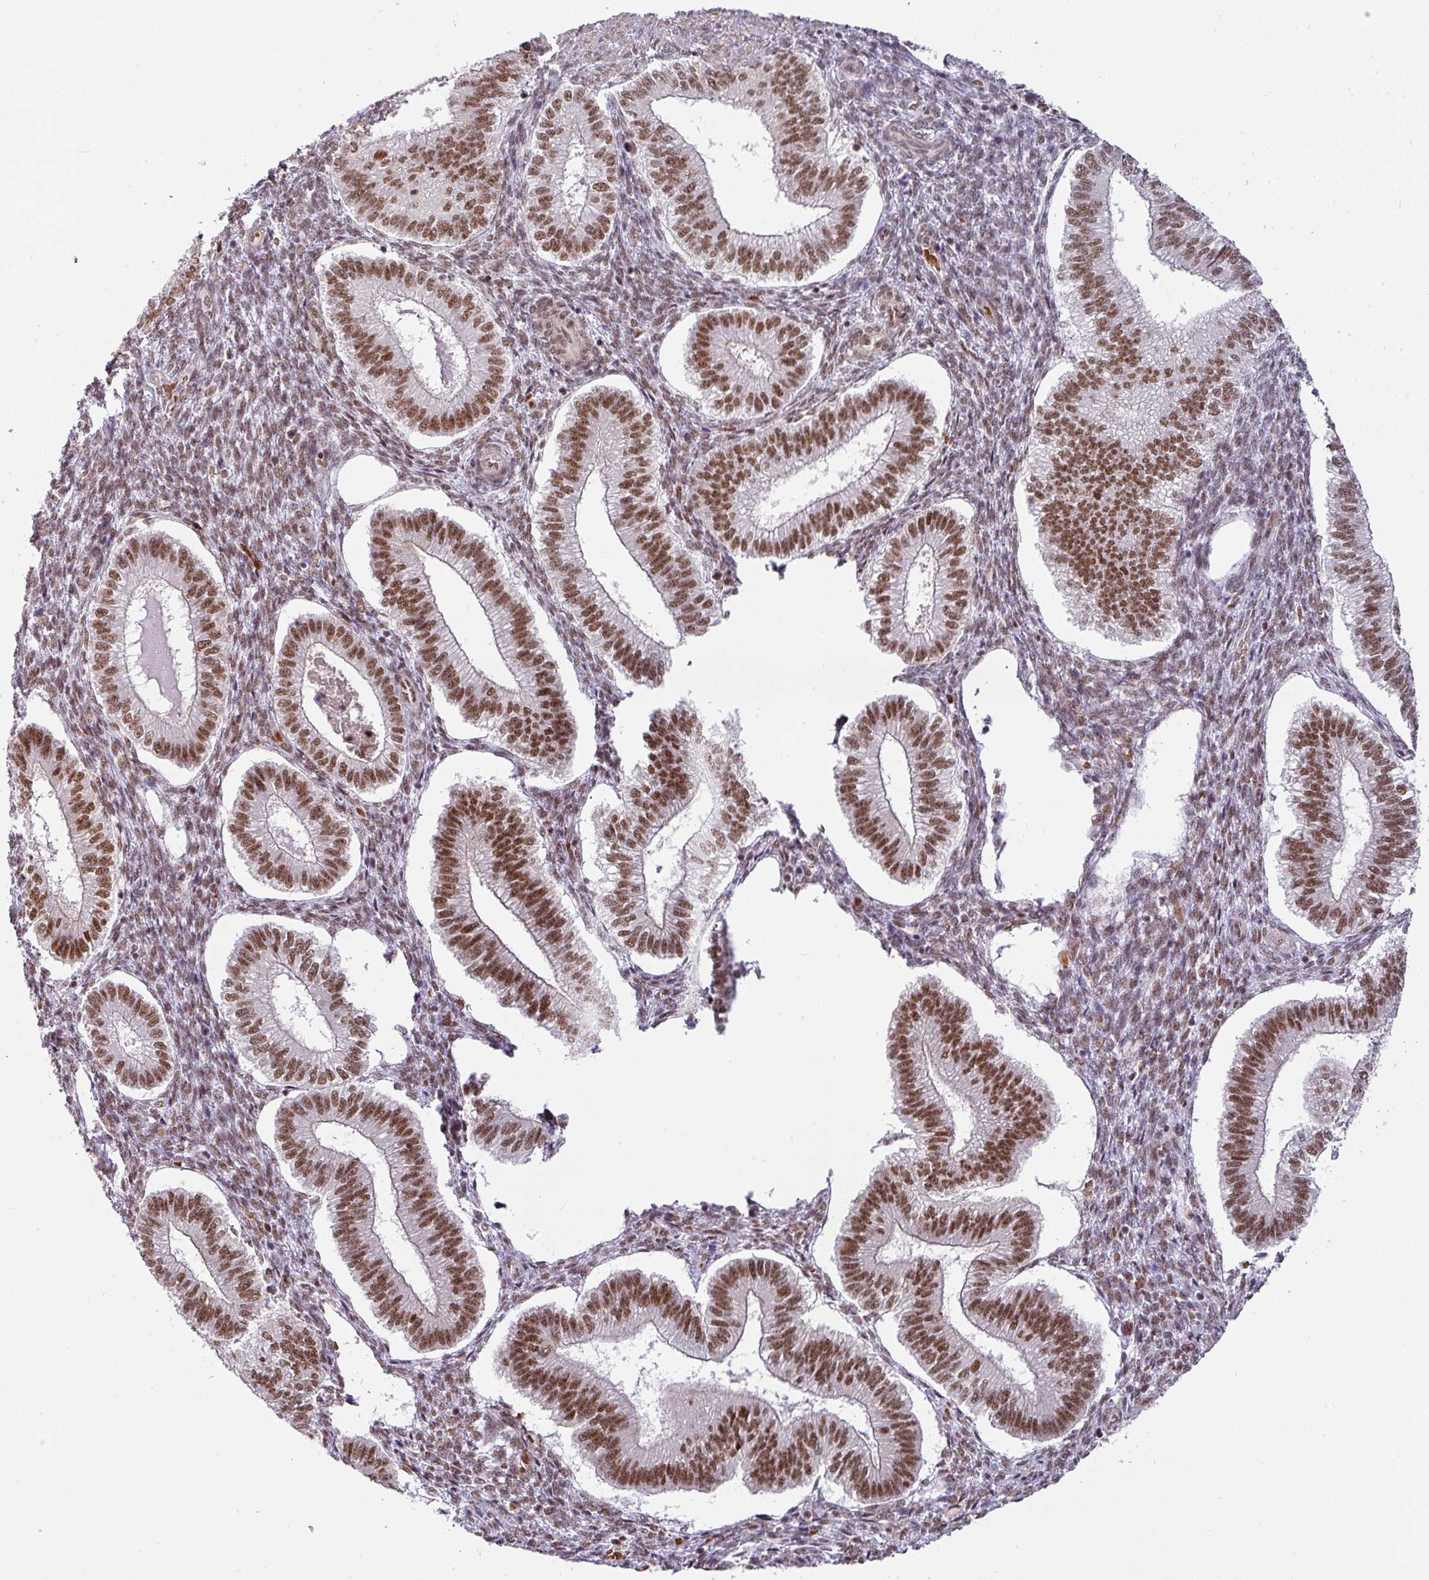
{"staining": {"intensity": "moderate", "quantity": "25%-75%", "location": "nuclear"}, "tissue": "endometrium", "cell_type": "Cells in endometrial stroma", "image_type": "normal", "snomed": [{"axis": "morphology", "description": "Normal tissue, NOS"}, {"axis": "topography", "description": "Endometrium"}], "caption": "Endometrium stained with DAB (3,3'-diaminobenzidine) immunohistochemistry shows medium levels of moderate nuclear positivity in about 25%-75% of cells in endometrial stroma.", "gene": "NCOA5", "patient": {"sex": "female", "age": 25}}